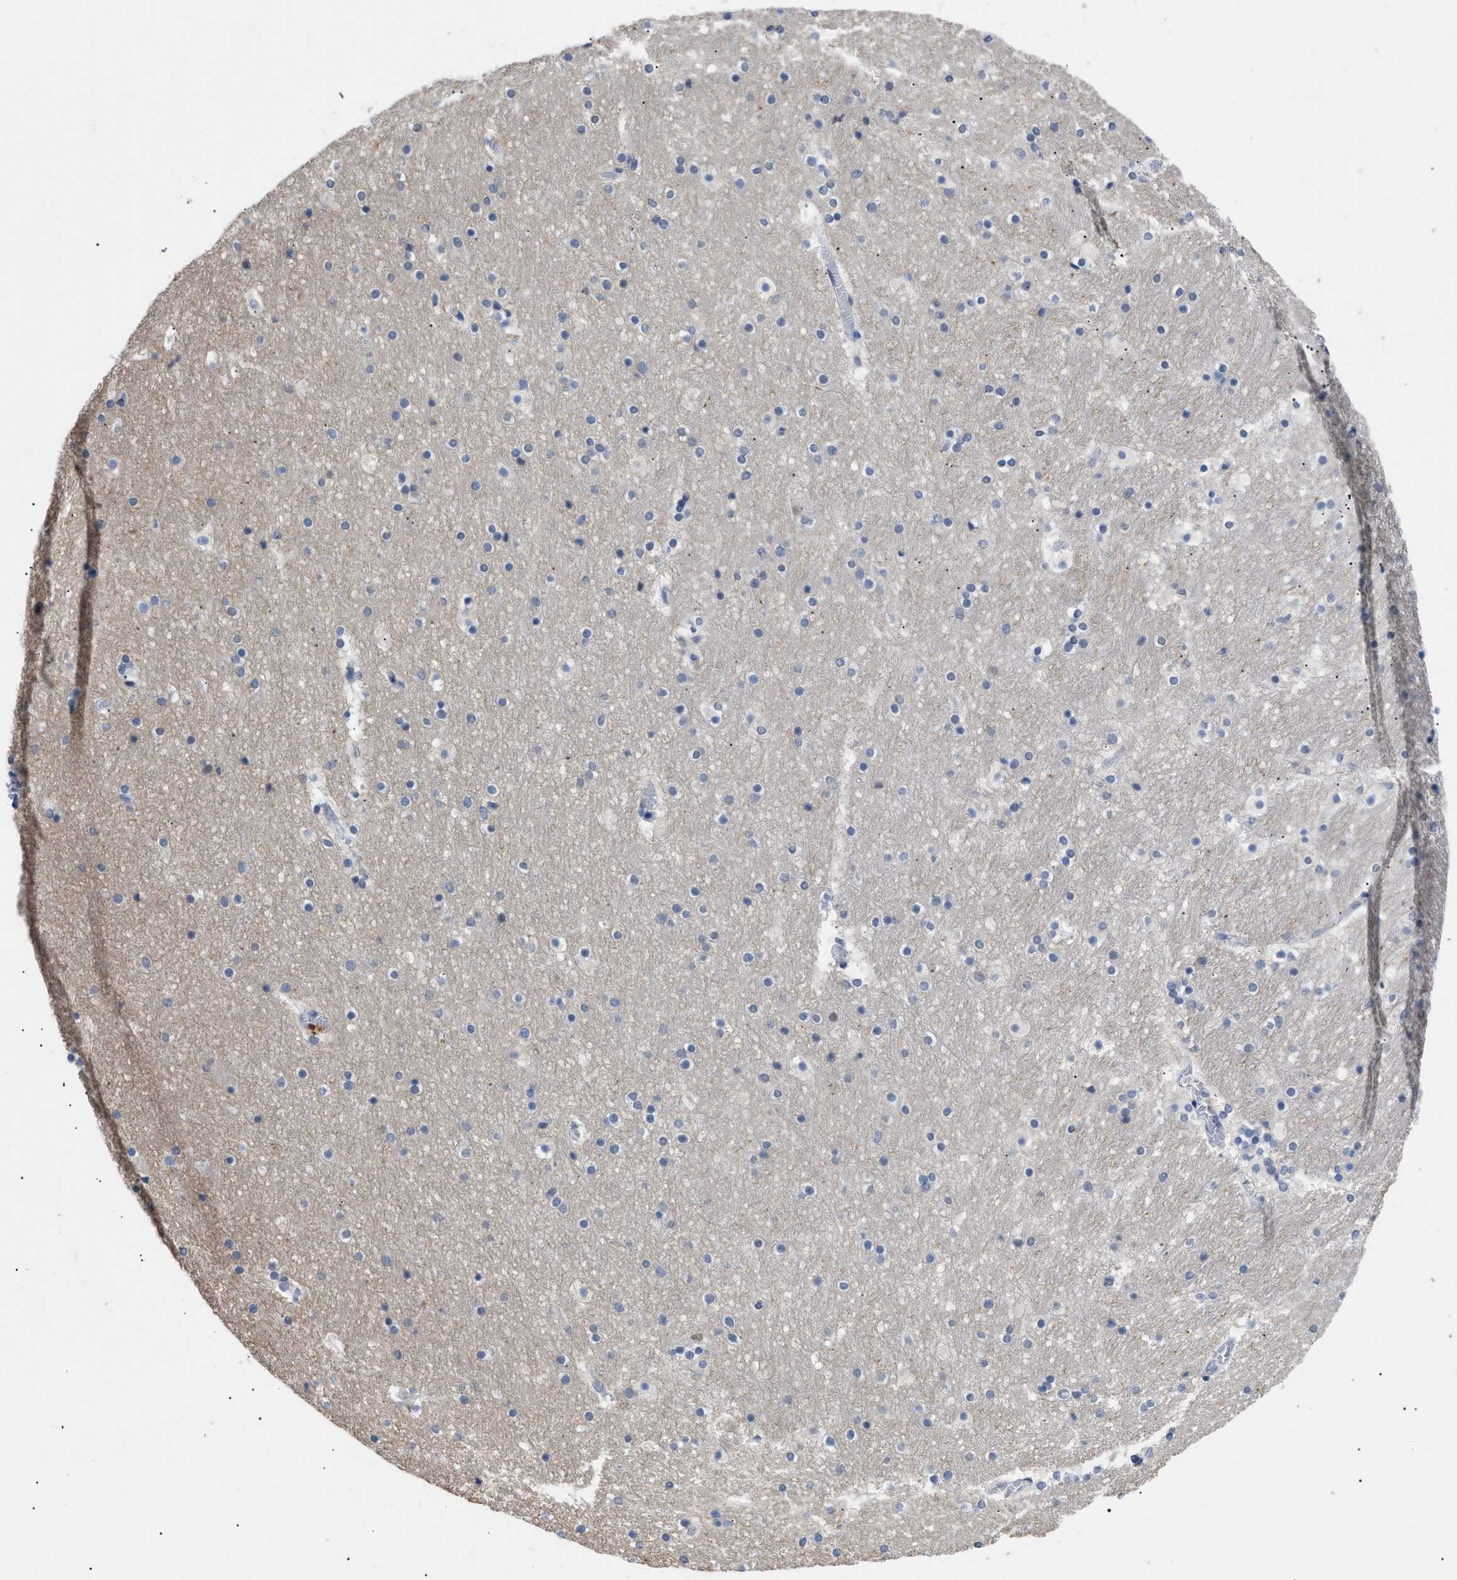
{"staining": {"intensity": "negative", "quantity": "none", "location": "none"}, "tissue": "hippocampus", "cell_type": "Glial cells", "image_type": "normal", "snomed": [{"axis": "morphology", "description": "Normal tissue, NOS"}, {"axis": "topography", "description": "Hippocampus"}], "caption": "Glial cells show no significant protein expression in normal hippocampus. Brightfield microscopy of immunohistochemistry stained with DAB (brown) and hematoxylin (blue), captured at high magnification.", "gene": "PRRT2", "patient": {"sex": "male", "age": 45}}